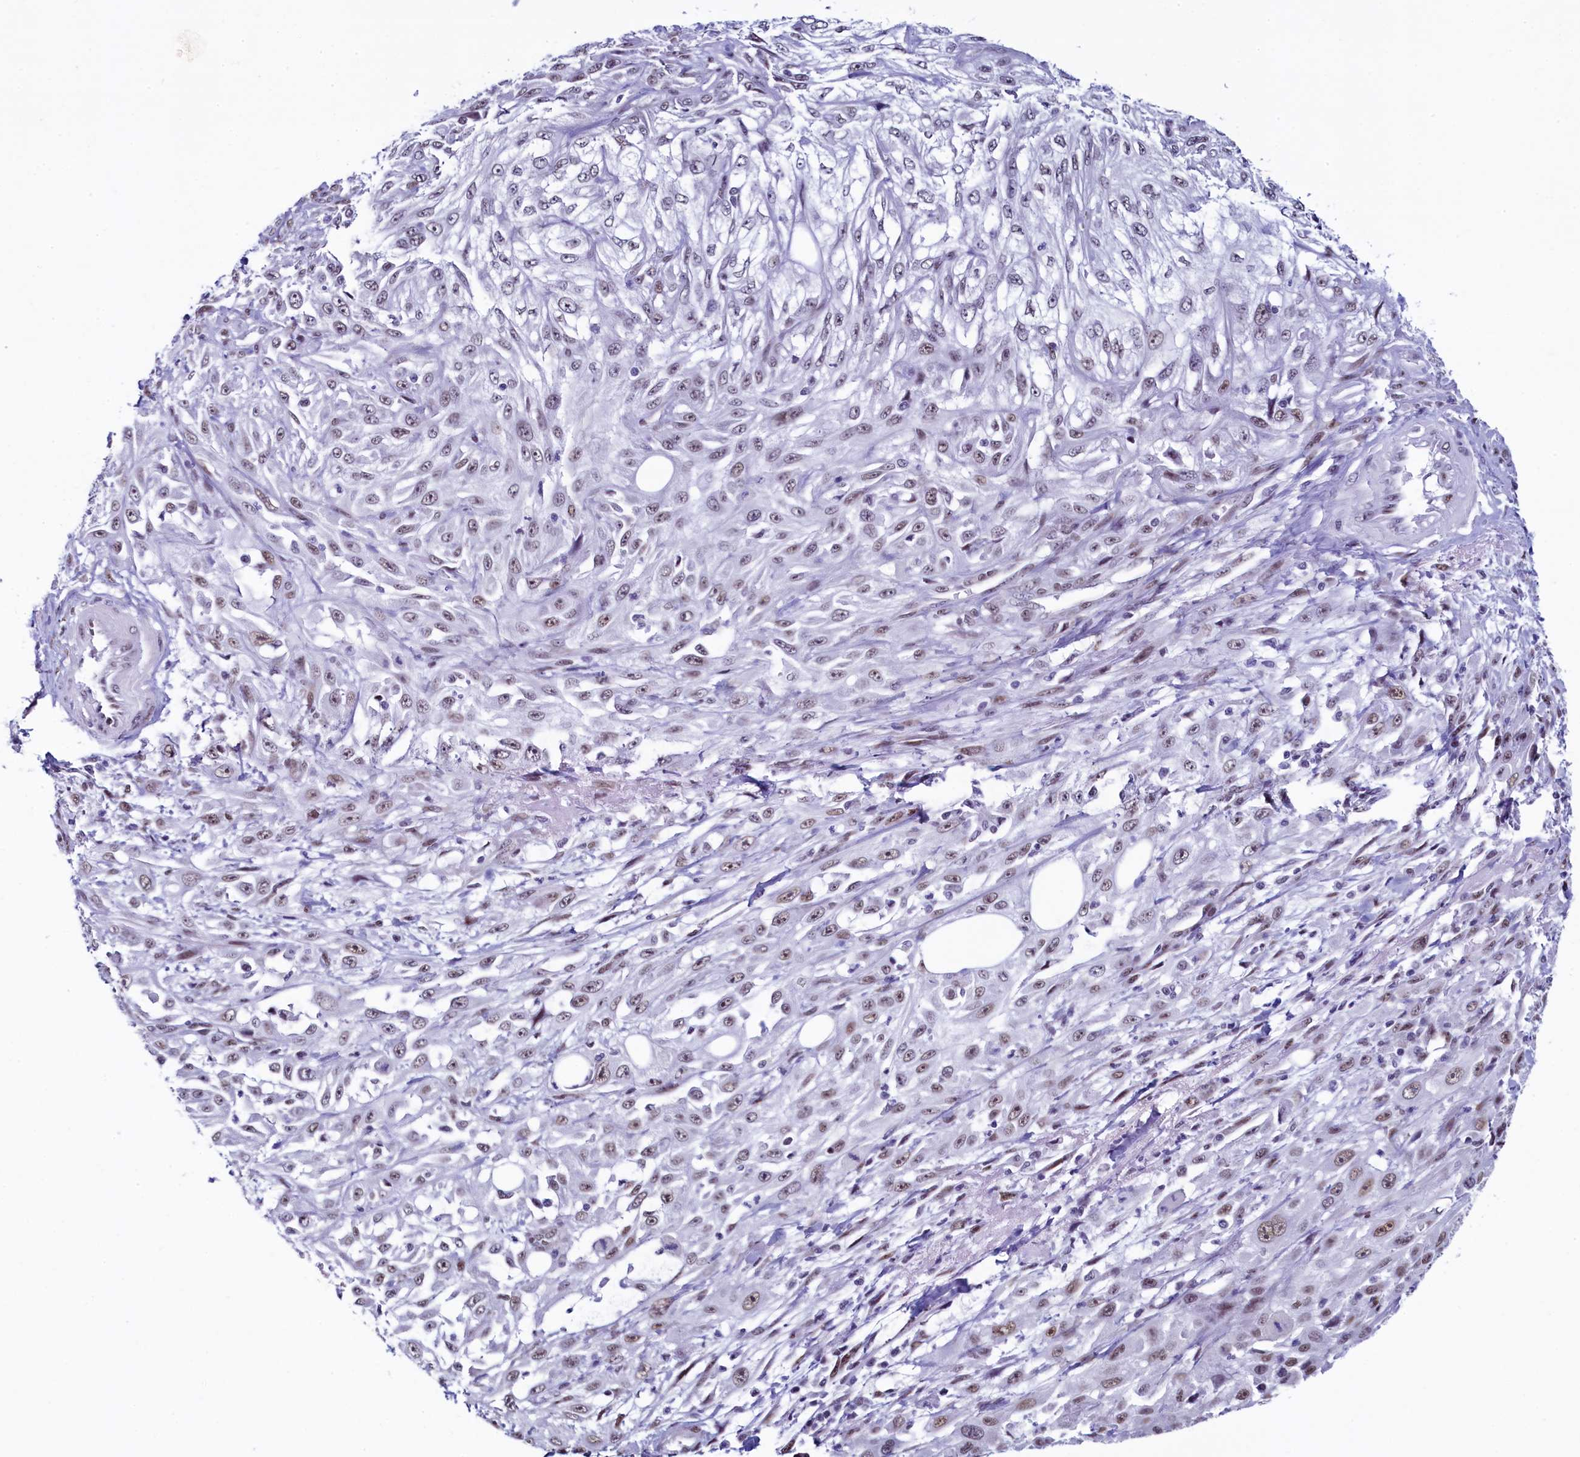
{"staining": {"intensity": "weak", "quantity": "25%-75%", "location": "nuclear"}, "tissue": "skin cancer", "cell_type": "Tumor cells", "image_type": "cancer", "snomed": [{"axis": "morphology", "description": "Squamous cell carcinoma, NOS"}, {"axis": "morphology", "description": "Squamous cell carcinoma, metastatic, NOS"}, {"axis": "topography", "description": "Skin"}, {"axis": "topography", "description": "Lymph node"}], "caption": "Skin cancer tissue demonstrates weak nuclear staining in approximately 25%-75% of tumor cells, visualized by immunohistochemistry. The staining is performed using DAB brown chromogen to label protein expression. The nuclei are counter-stained blue using hematoxylin.", "gene": "SUGP2", "patient": {"sex": "male", "age": 75}}